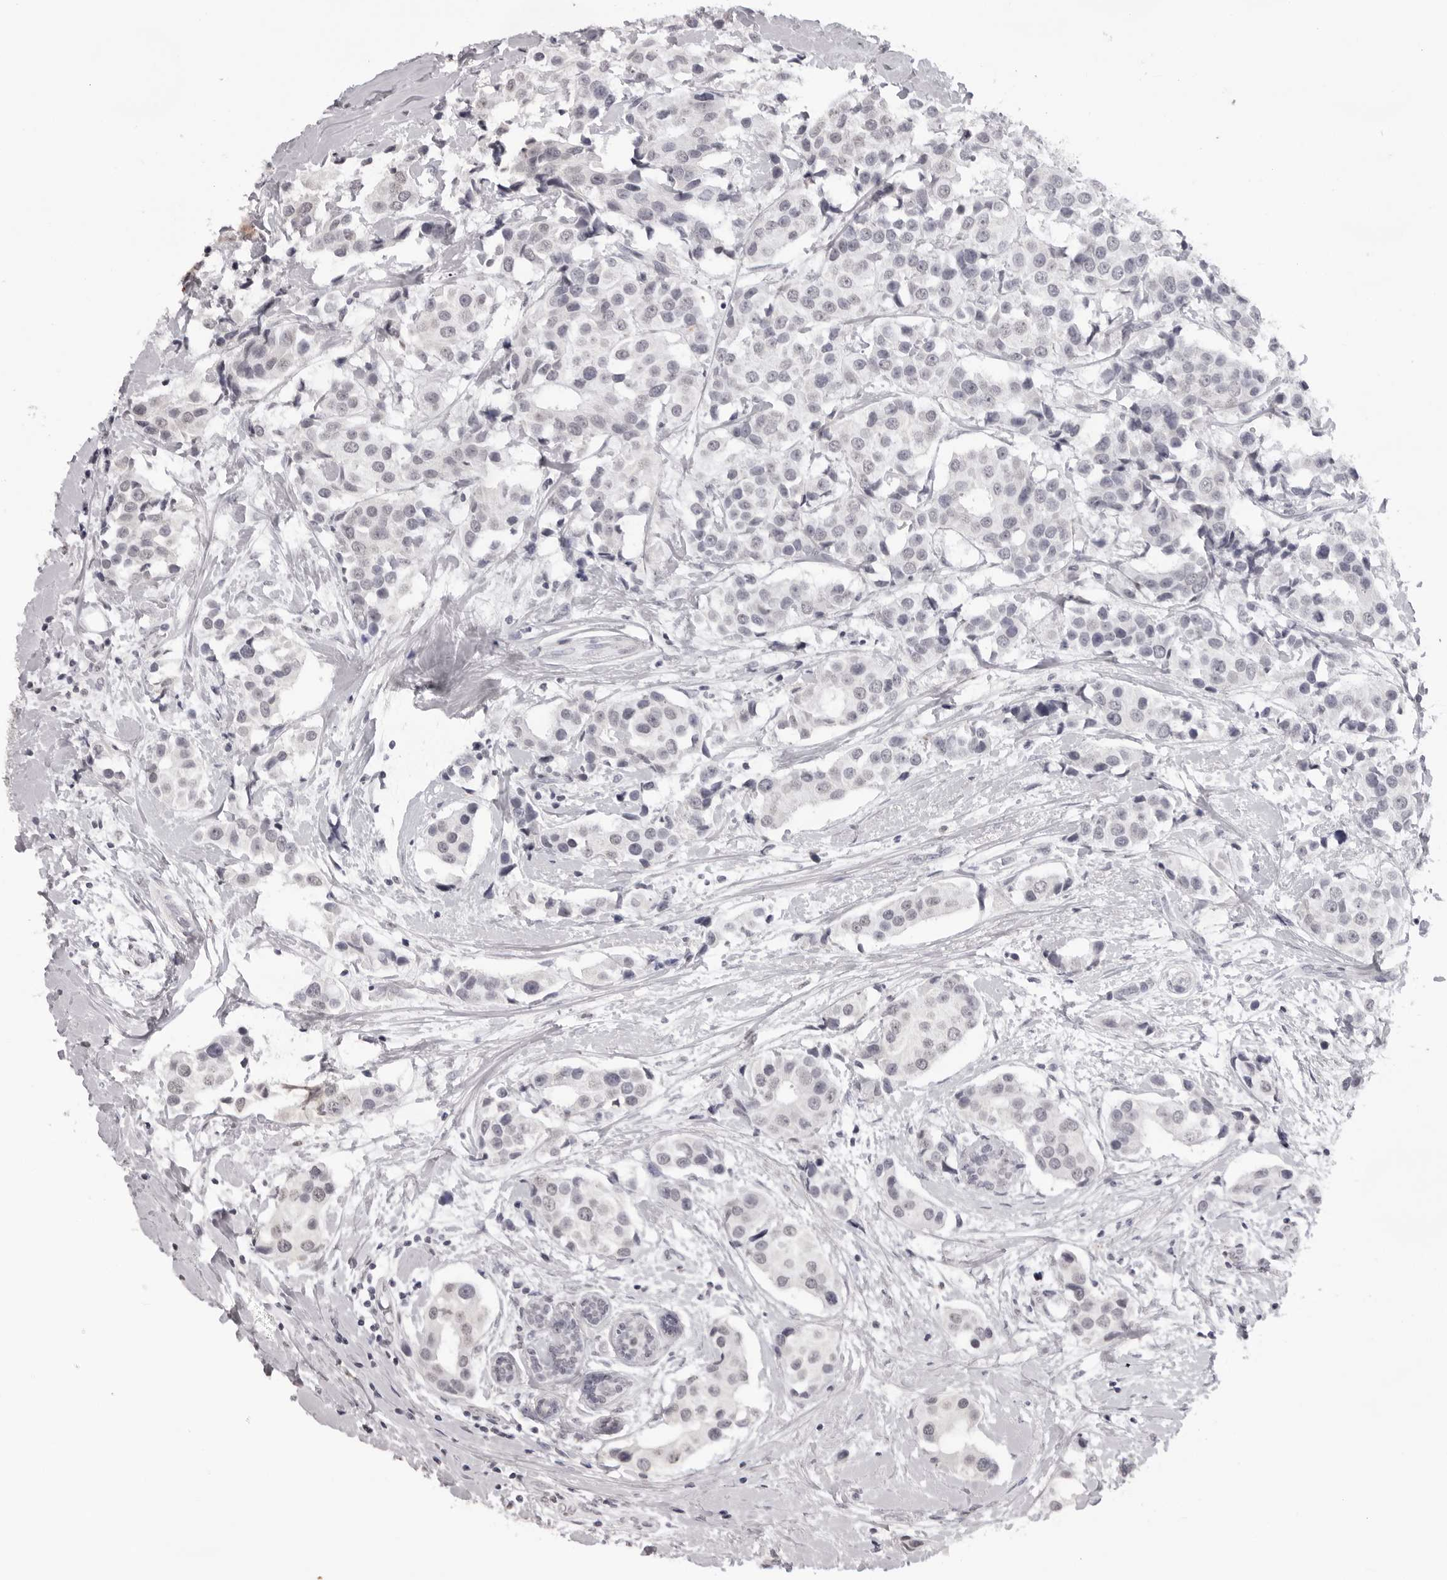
{"staining": {"intensity": "negative", "quantity": "none", "location": "none"}, "tissue": "breast cancer", "cell_type": "Tumor cells", "image_type": "cancer", "snomed": [{"axis": "morphology", "description": "Normal tissue, NOS"}, {"axis": "morphology", "description": "Duct carcinoma"}, {"axis": "topography", "description": "Breast"}], "caption": "Protein analysis of breast invasive ductal carcinoma shows no significant expression in tumor cells.", "gene": "NTM", "patient": {"sex": "female", "age": 39}}